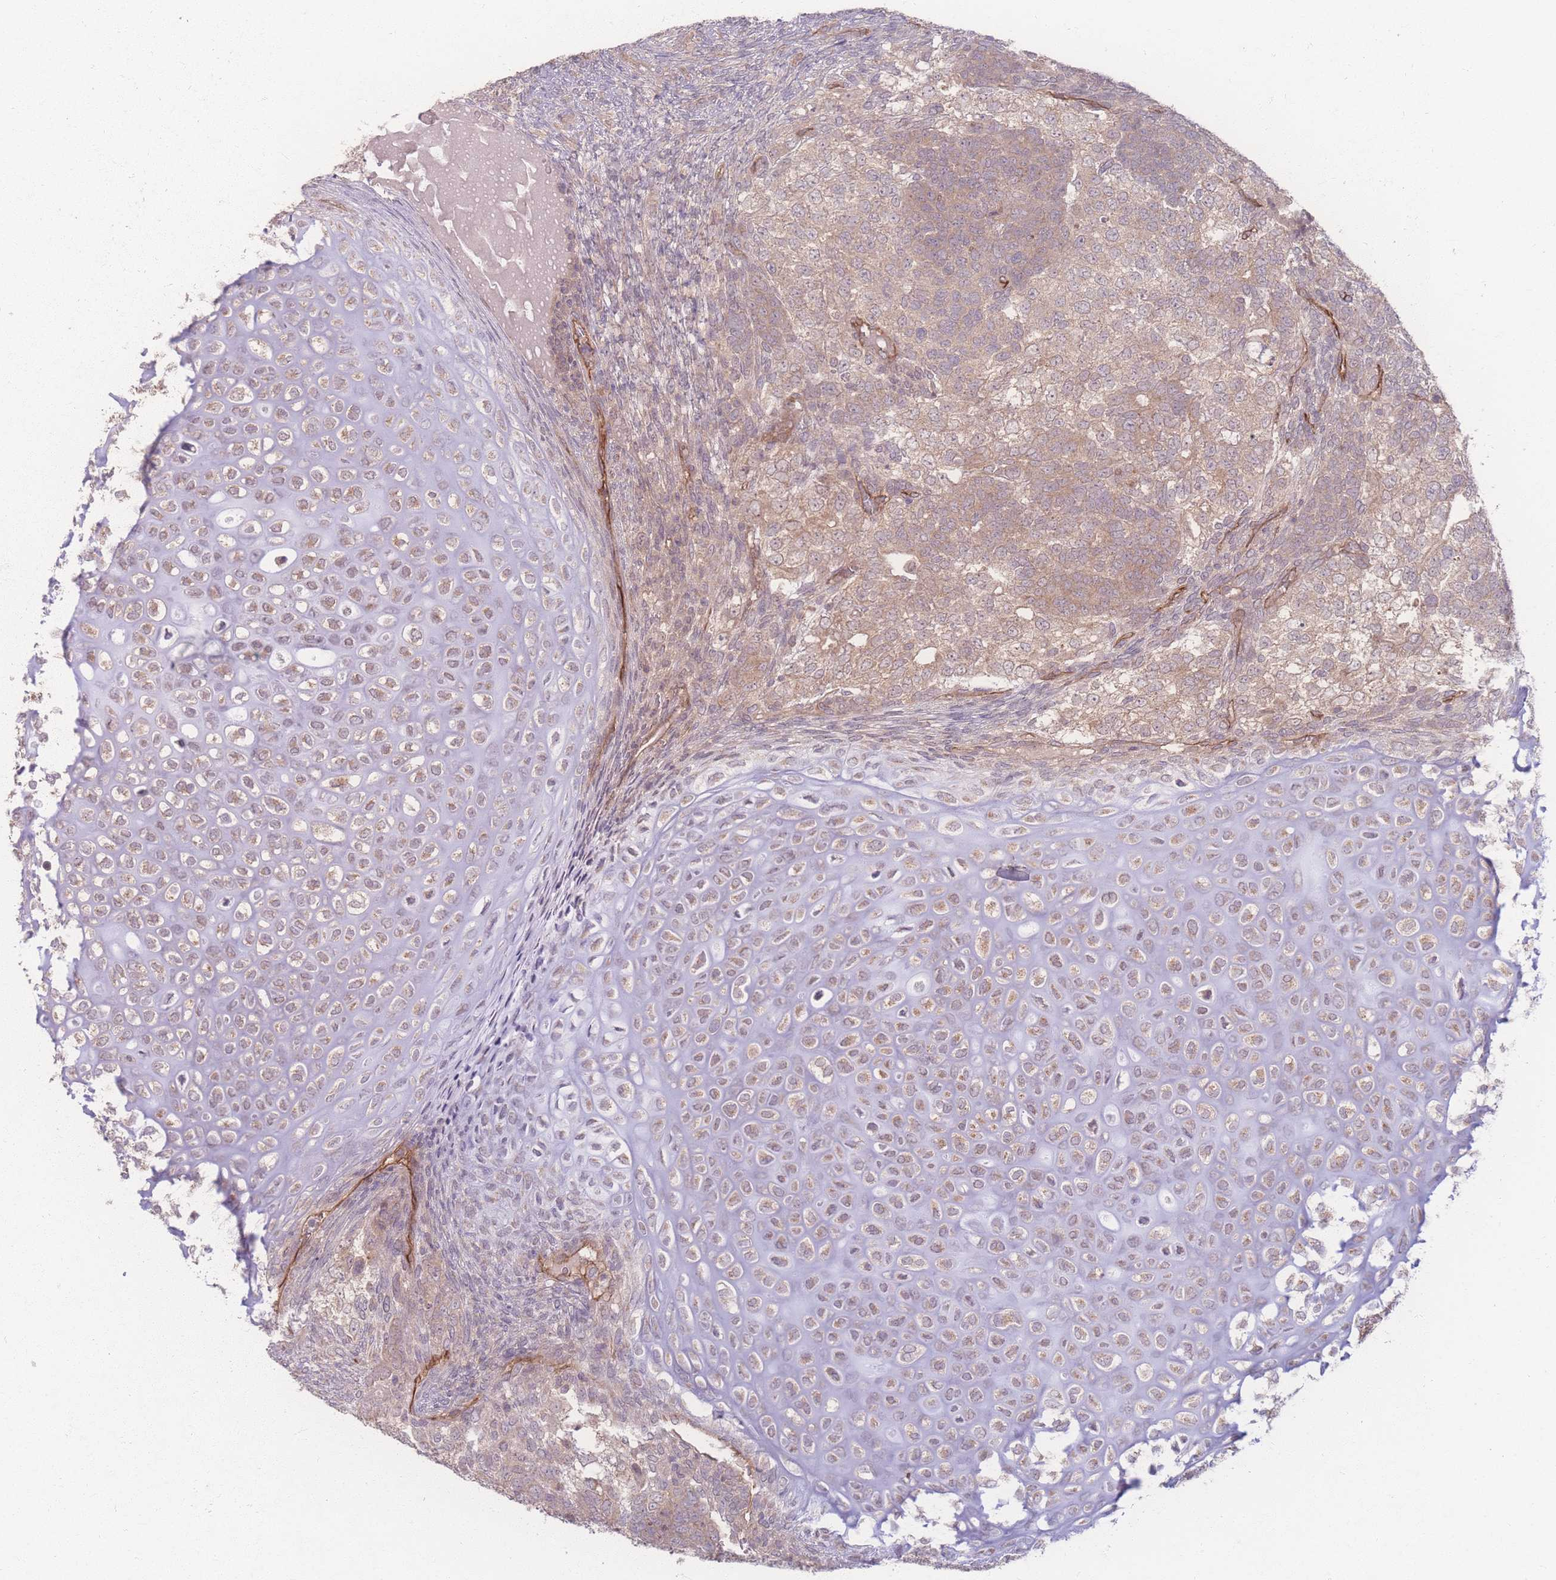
{"staining": {"intensity": "weak", "quantity": ">75%", "location": "cytoplasmic/membranous"}, "tissue": "testis cancer", "cell_type": "Tumor cells", "image_type": "cancer", "snomed": [{"axis": "morphology", "description": "Carcinoma, Embryonal, NOS"}, {"axis": "topography", "description": "Testis"}], "caption": "This is a photomicrograph of immunohistochemistry staining of testis cancer (embryonal carcinoma), which shows weak positivity in the cytoplasmic/membranous of tumor cells.", "gene": "INSR", "patient": {"sex": "male", "age": 23}}